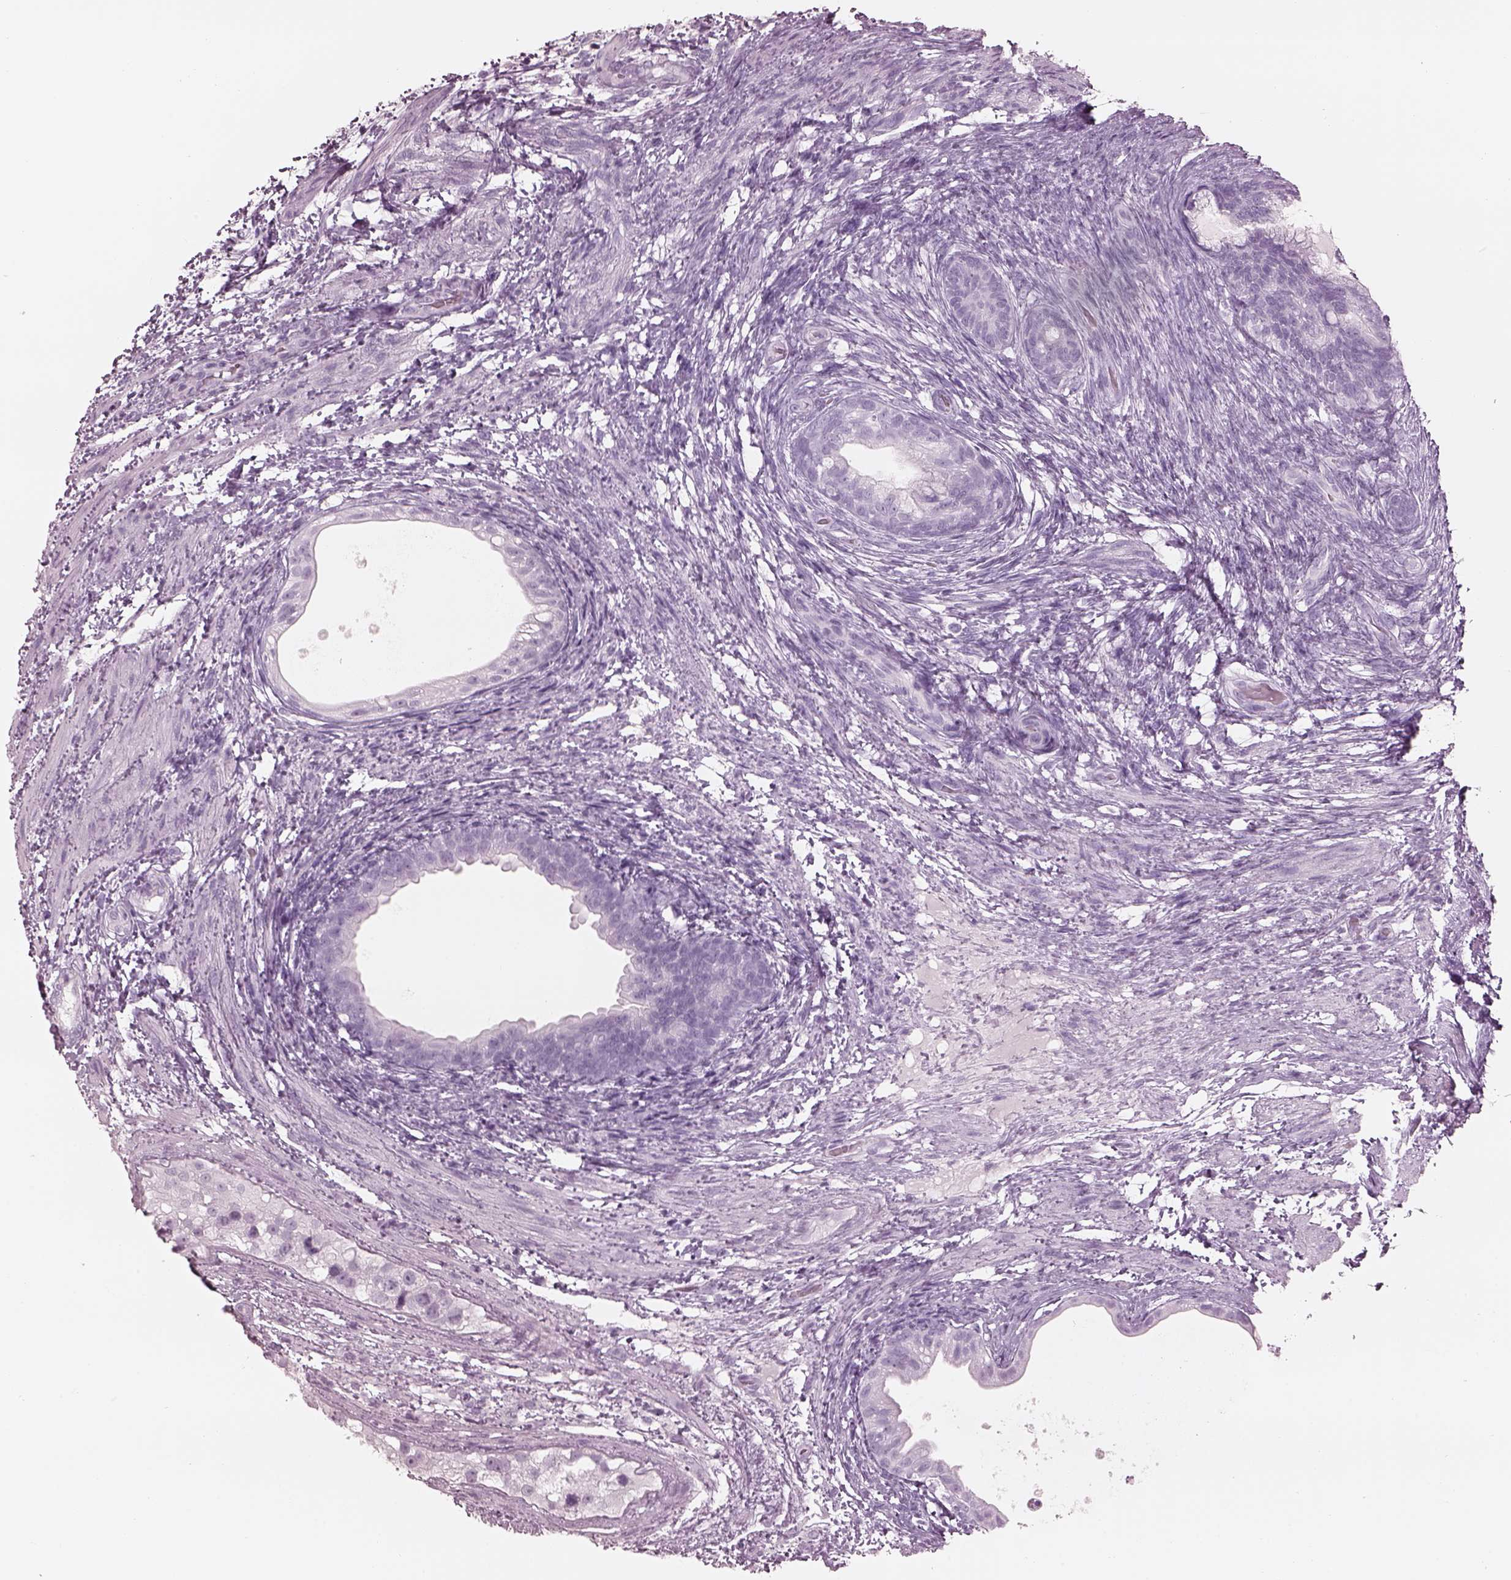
{"staining": {"intensity": "negative", "quantity": "none", "location": "none"}, "tissue": "testis cancer", "cell_type": "Tumor cells", "image_type": "cancer", "snomed": [{"axis": "morphology", "description": "Carcinoma, Embryonal, NOS"}, {"axis": "topography", "description": "Testis"}], "caption": "Tumor cells are negative for brown protein staining in testis cancer (embryonal carcinoma).", "gene": "FABP9", "patient": {"sex": "male", "age": 24}}